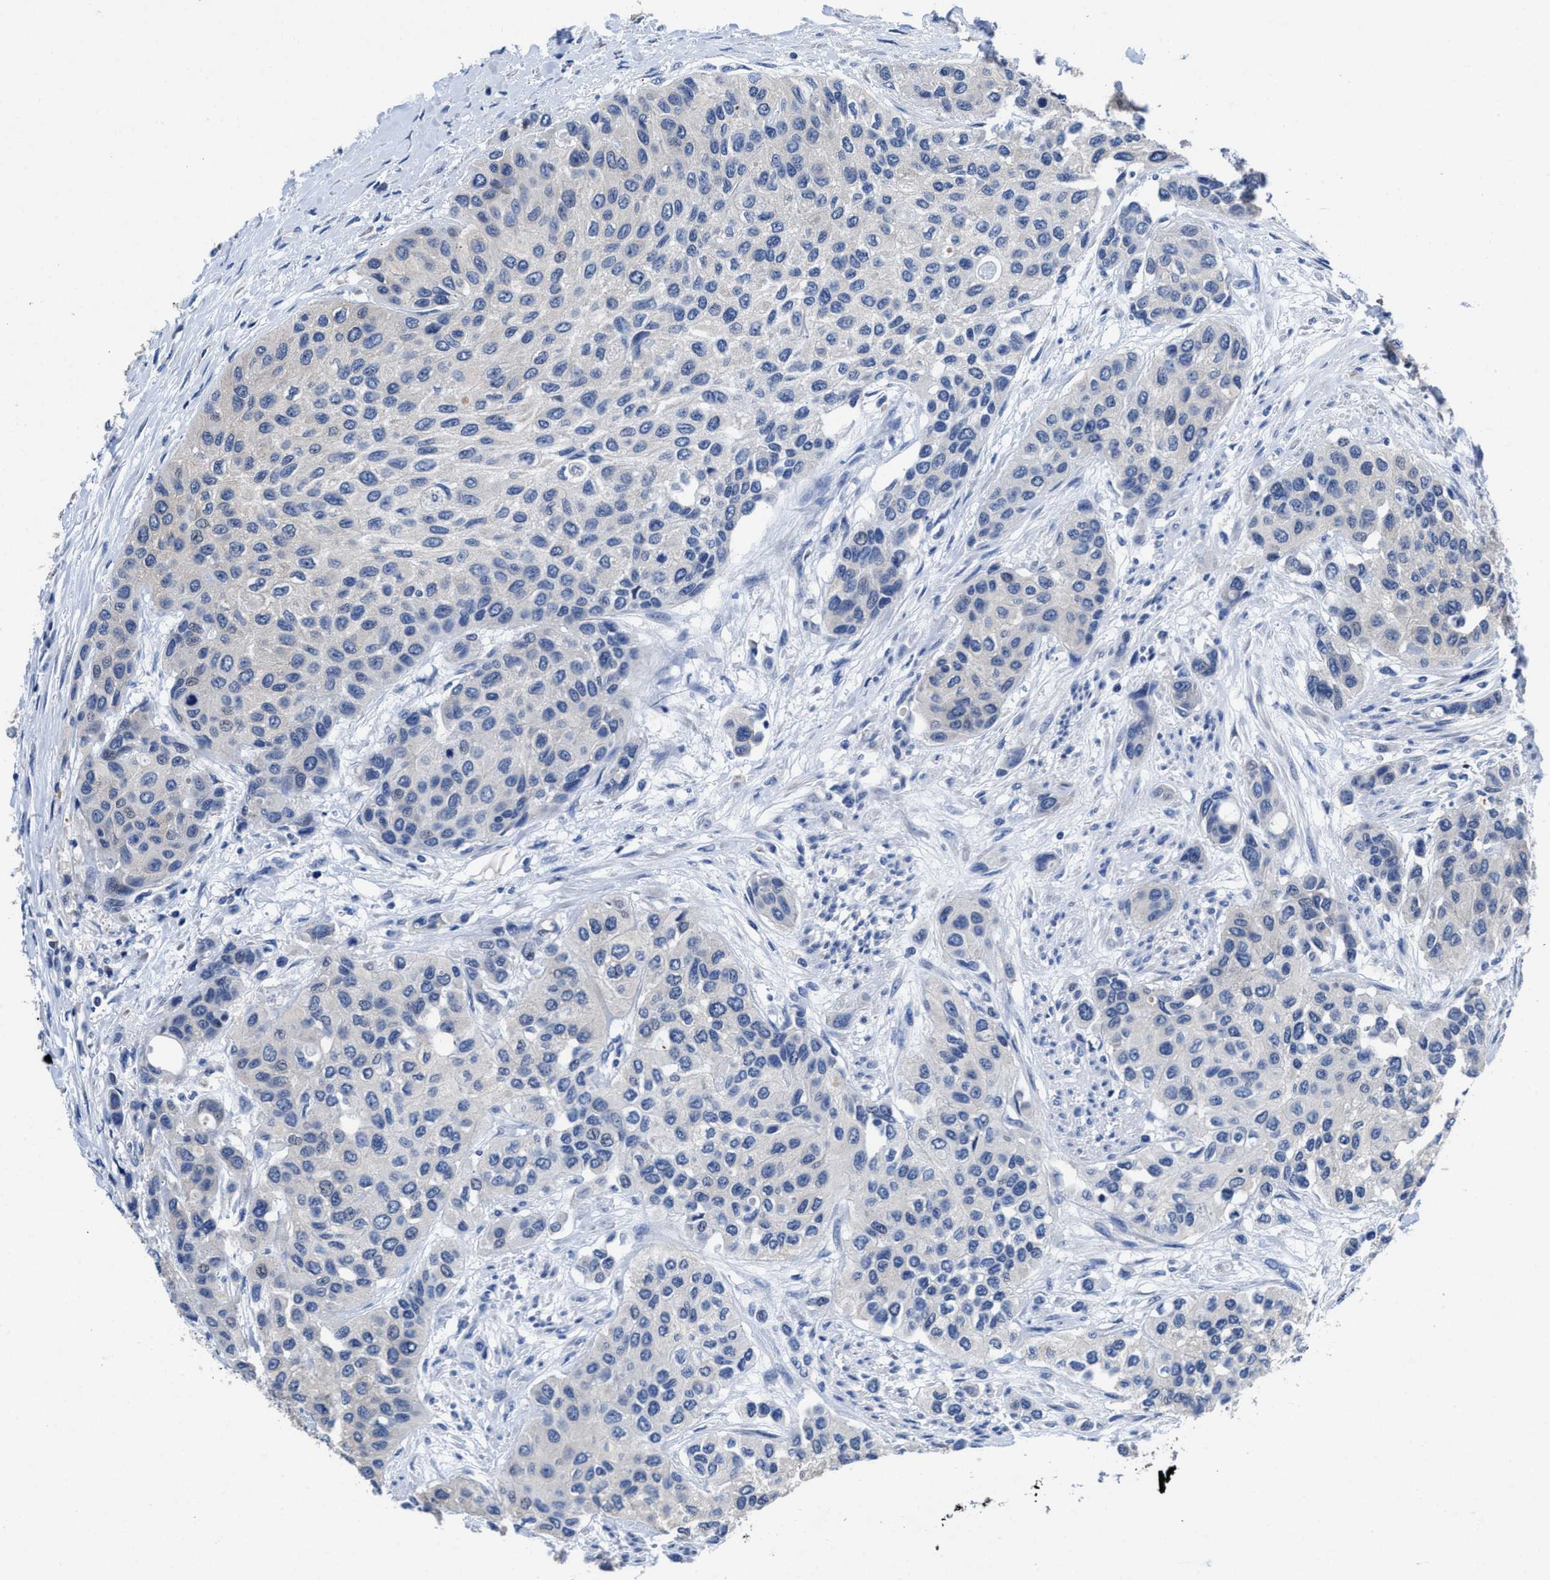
{"staining": {"intensity": "negative", "quantity": "none", "location": "none"}, "tissue": "urothelial cancer", "cell_type": "Tumor cells", "image_type": "cancer", "snomed": [{"axis": "morphology", "description": "Urothelial carcinoma, High grade"}, {"axis": "topography", "description": "Urinary bladder"}], "caption": "DAB immunohistochemical staining of urothelial cancer reveals no significant staining in tumor cells.", "gene": "HOOK1", "patient": {"sex": "female", "age": 56}}